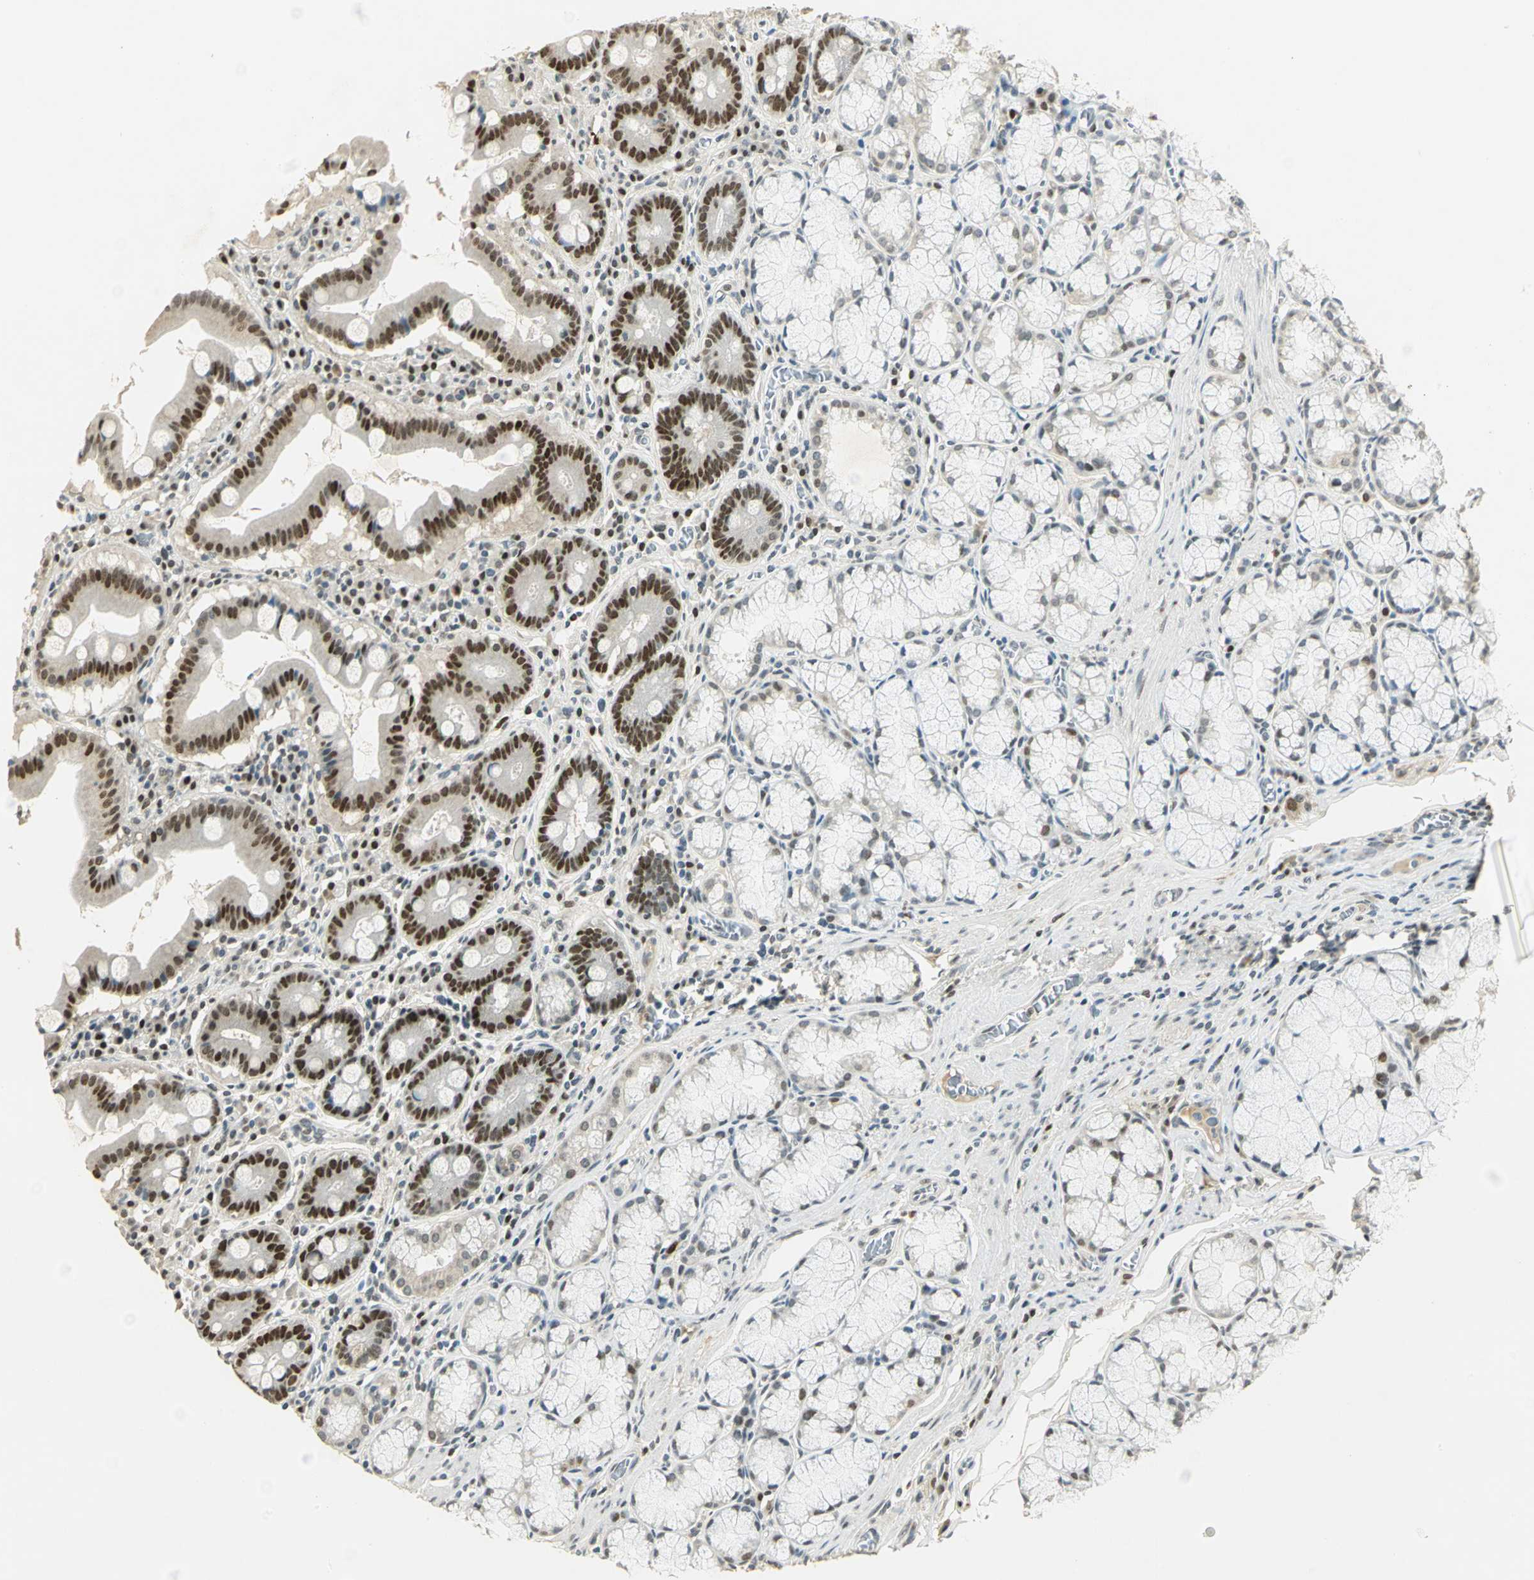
{"staining": {"intensity": "strong", "quantity": ">75%", "location": "nuclear"}, "tissue": "stomach", "cell_type": "Glandular cells", "image_type": "normal", "snomed": [{"axis": "morphology", "description": "Normal tissue, NOS"}, {"axis": "topography", "description": "Stomach, lower"}], "caption": "Immunohistochemical staining of normal stomach reveals strong nuclear protein positivity in about >75% of glandular cells.", "gene": "AK6", "patient": {"sex": "male", "age": 56}}